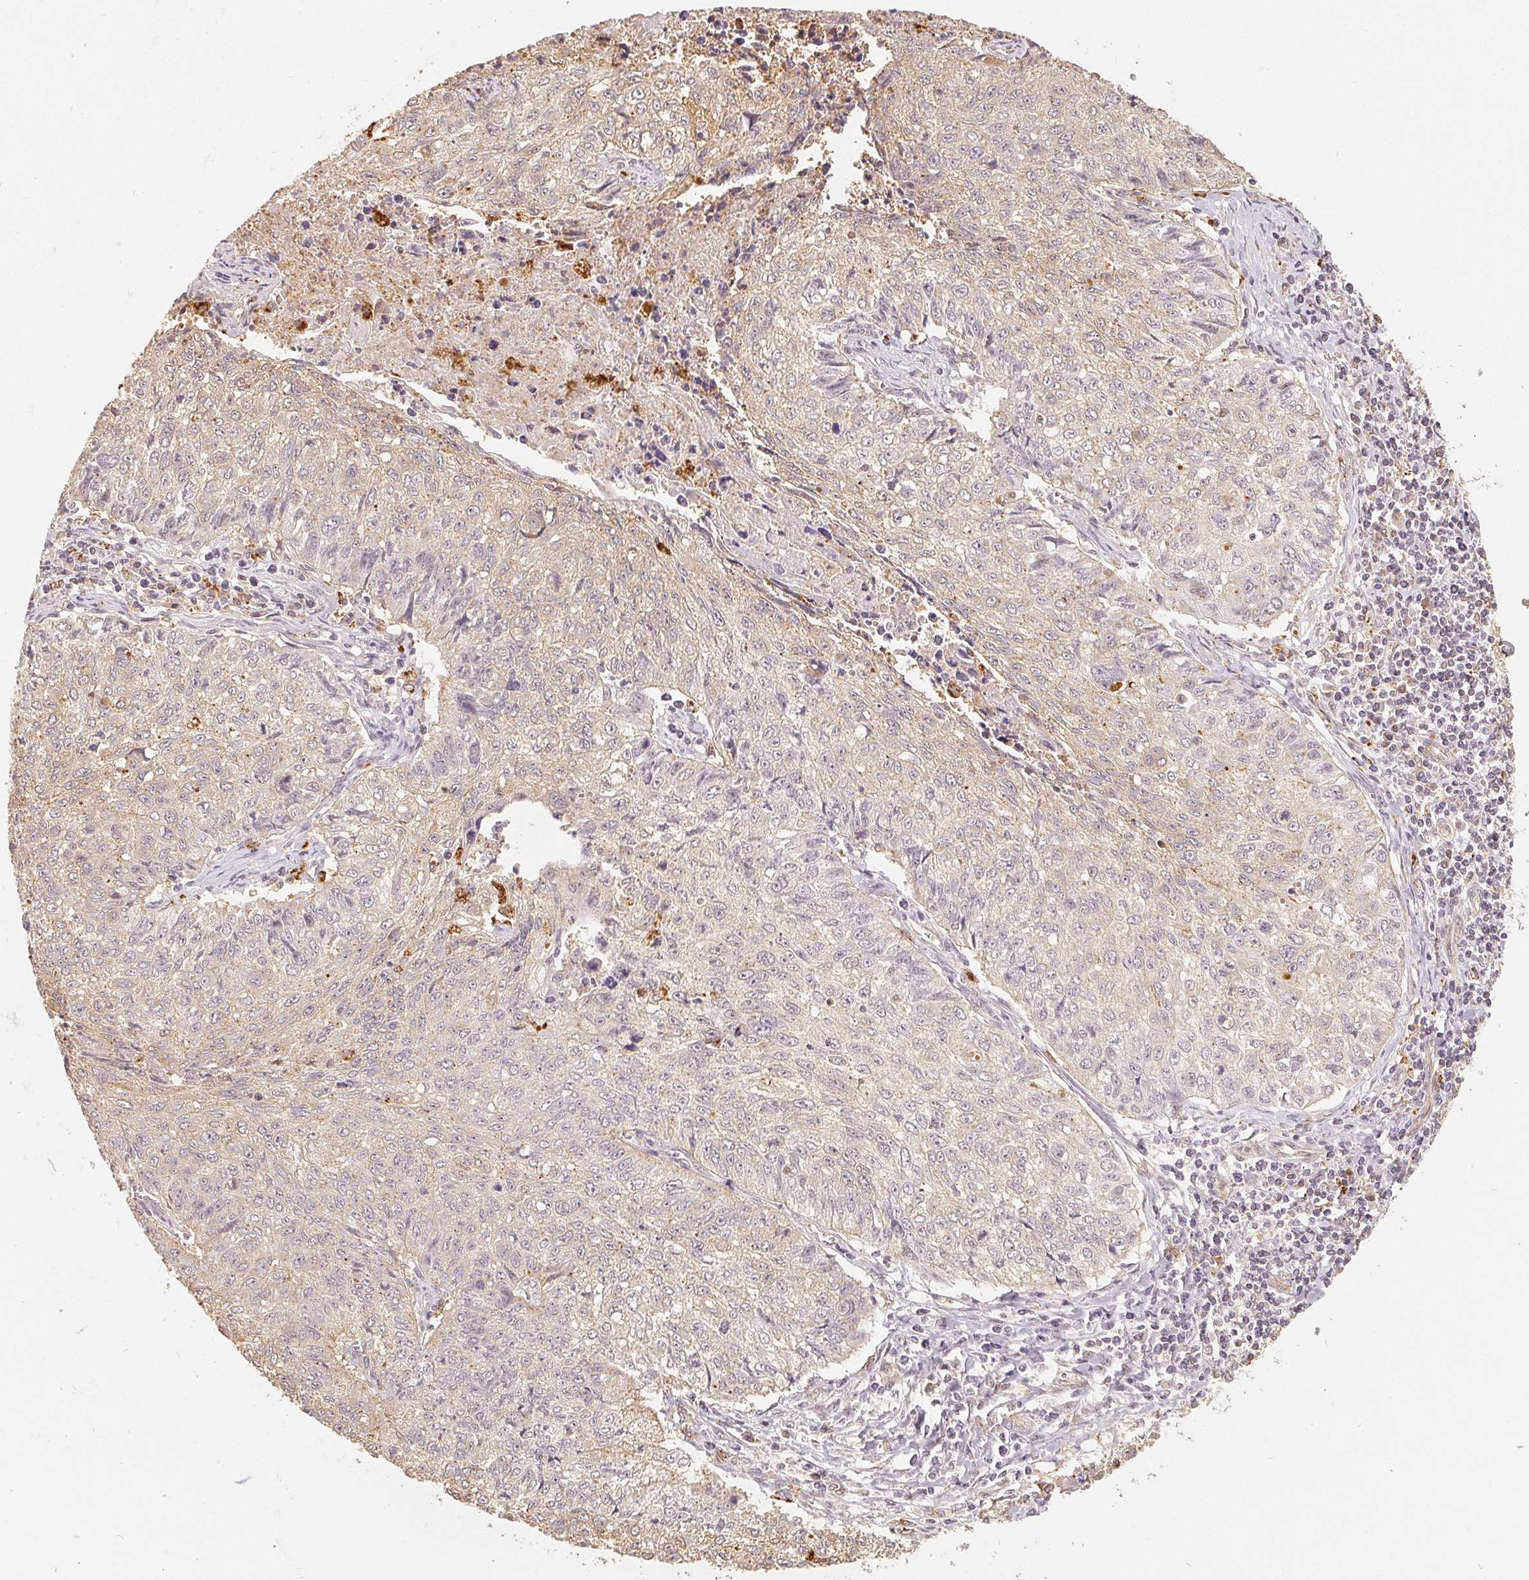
{"staining": {"intensity": "weak", "quantity": "<25%", "location": "cytoplasmic/membranous"}, "tissue": "lung cancer", "cell_type": "Tumor cells", "image_type": "cancer", "snomed": [{"axis": "morphology", "description": "Normal morphology"}, {"axis": "morphology", "description": "Aneuploidy"}, {"axis": "morphology", "description": "Squamous cell carcinoma, NOS"}, {"axis": "topography", "description": "Lymph node"}, {"axis": "topography", "description": "Lung"}], "caption": "DAB immunohistochemical staining of aneuploidy (lung) reveals no significant positivity in tumor cells.", "gene": "GUSB", "patient": {"sex": "female", "age": 76}}